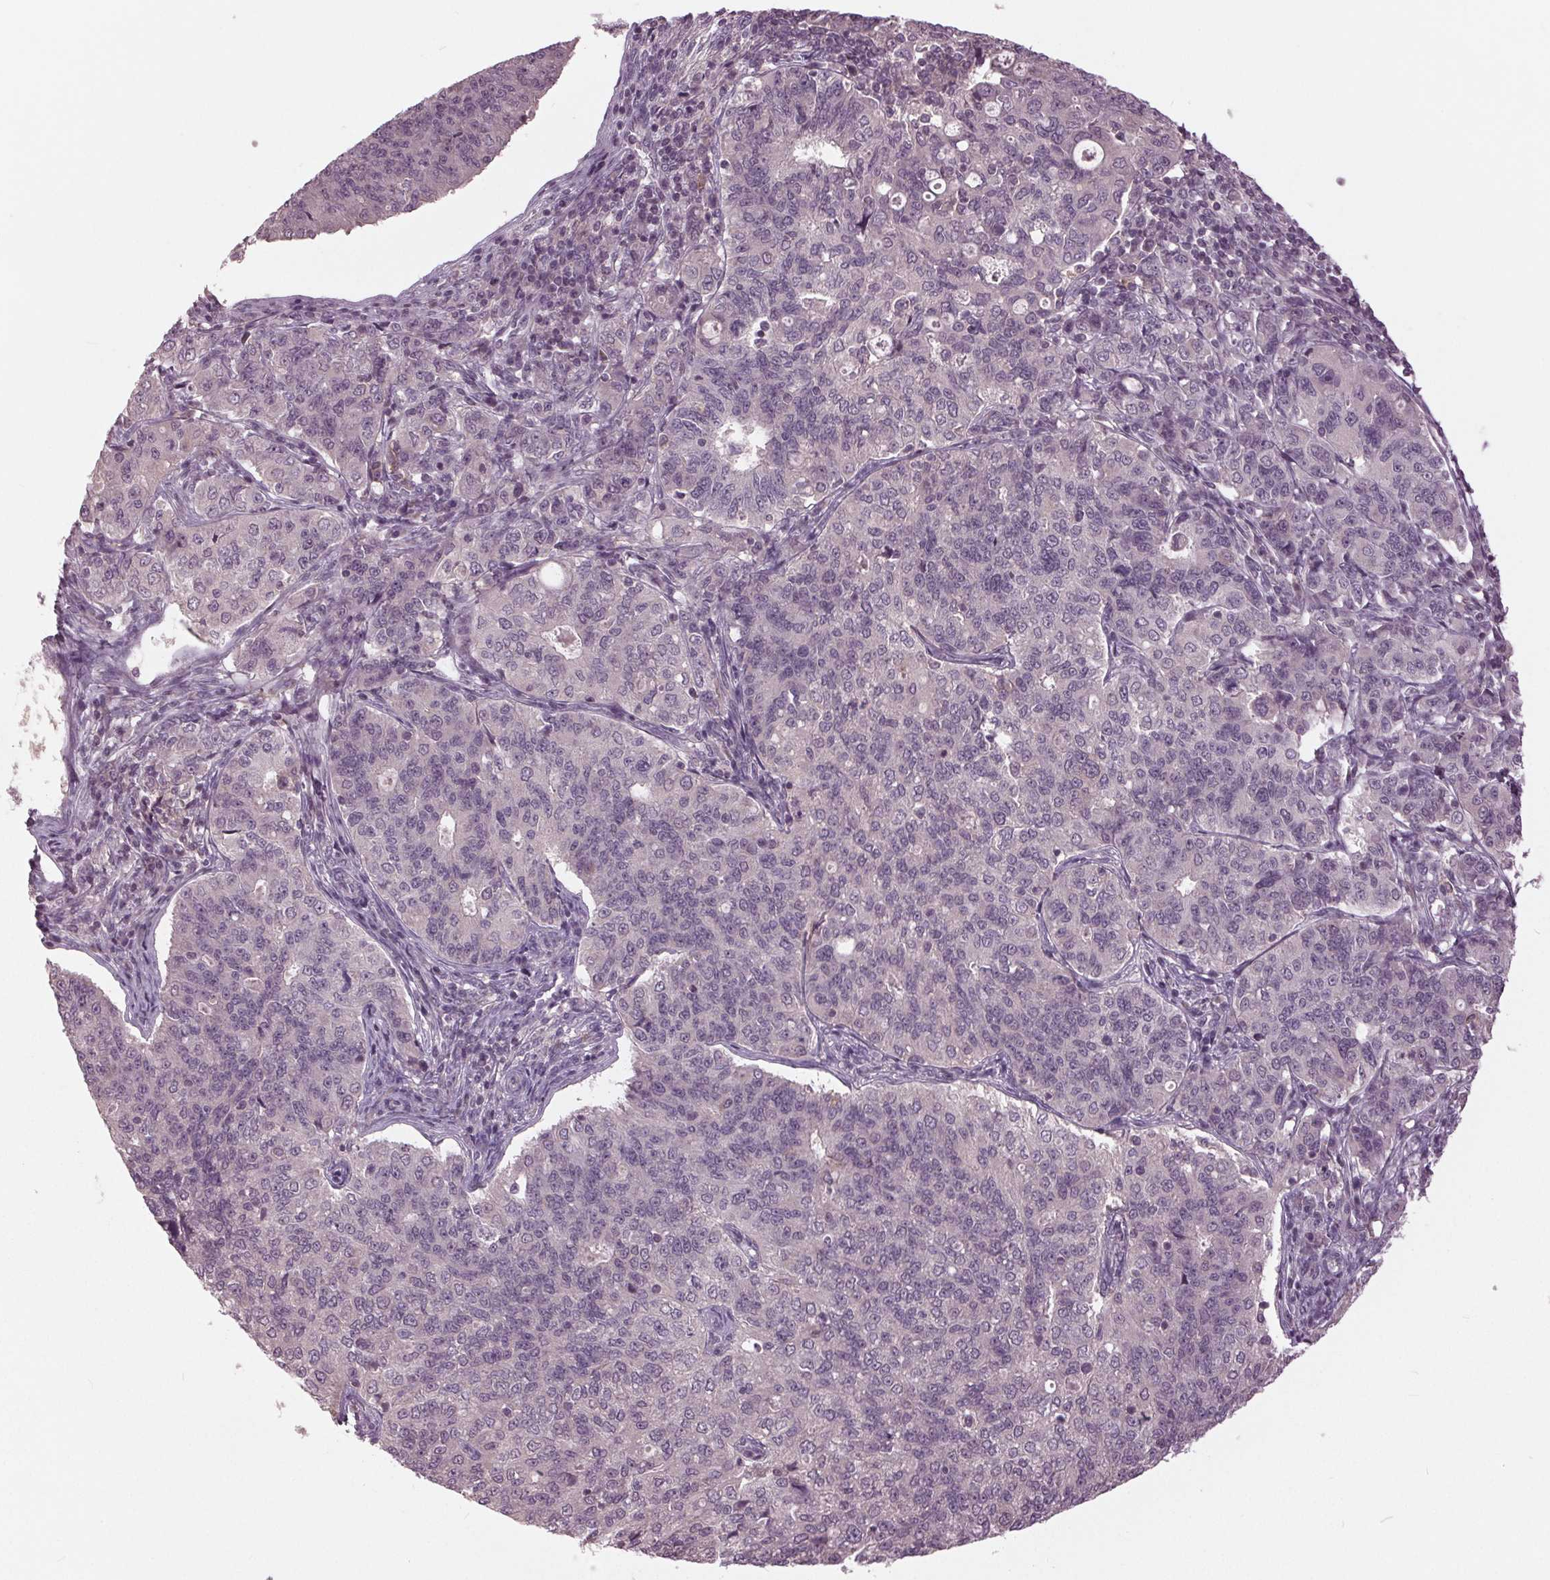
{"staining": {"intensity": "negative", "quantity": "none", "location": "none"}, "tissue": "endometrial cancer", "cell_type": "Tumor cells", "image_type": "cancer", "snomed": [{"axis": "morphology", "description": "Adenocarcinoma, NOS"}, {"axis": "topography", "description": "Endometrium"}], "caption": "A high-resolution image shows IHC staining of endometrial cancer (adenocarcinoma), which demonstrates no significant staining in tumor cells.", "gene": "SIGLEC6", "patient": {"sex": "female", "age": 43}}